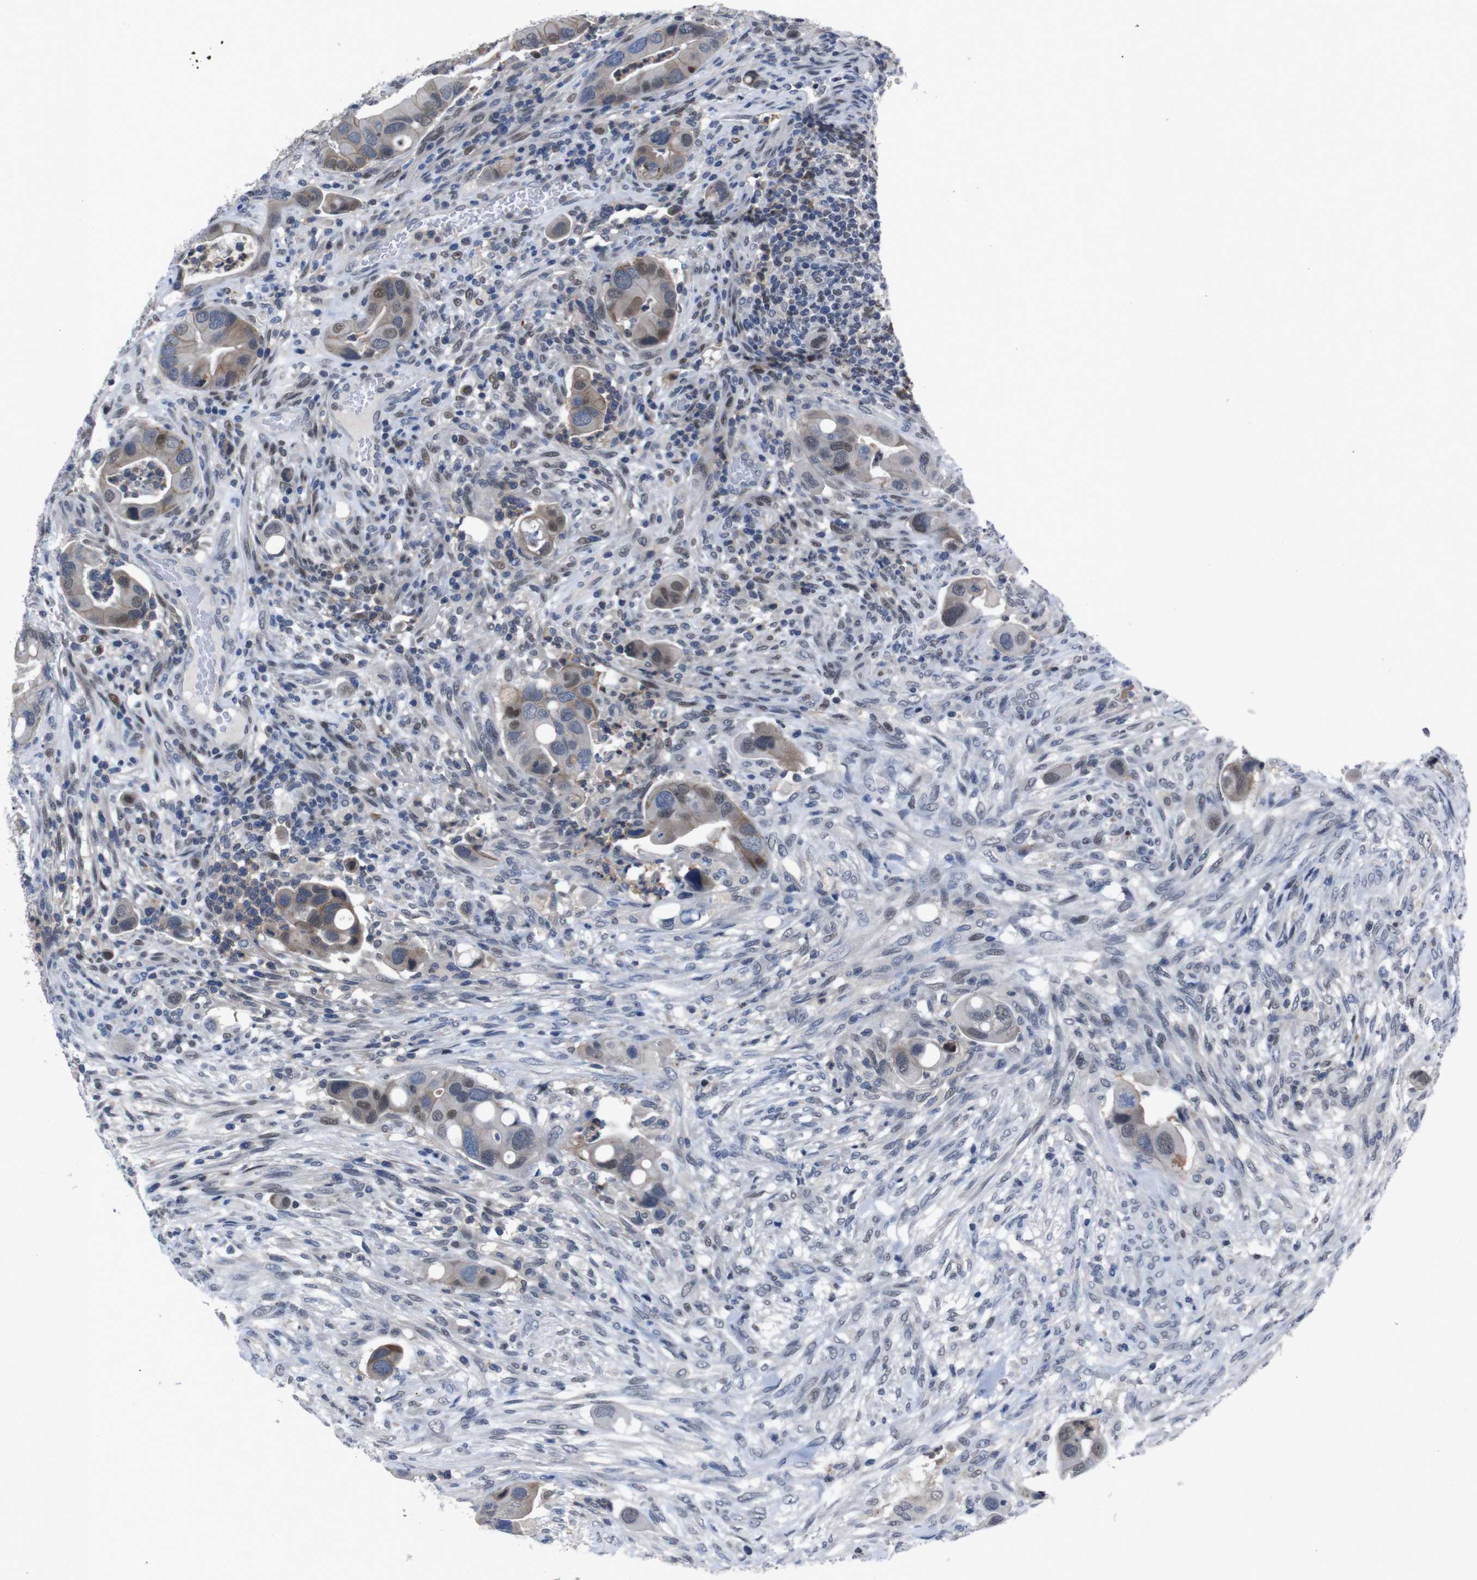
{"staining": {"intensity": "moderate", "quantity": "25%-75%", "location": "cytoplasmic/membranous,nuclear"}, "tissue": "colorectal cancer", "cell_type": "Tumor cells", "image_type": "cancer", "snomed": [{"axis": "morphology", "description": "Adenocarcinoma, NOS"}, {"axis": "topography", "description": "Rectum"}], "caption": "The immunohistochemical stain shows moderate cytoplasmic/membranous and nuclear expression in tumor cells of colorectal cancer tissue.", "gene": "SEMA4B", "patient": {"sex": "female", "age": 57}}